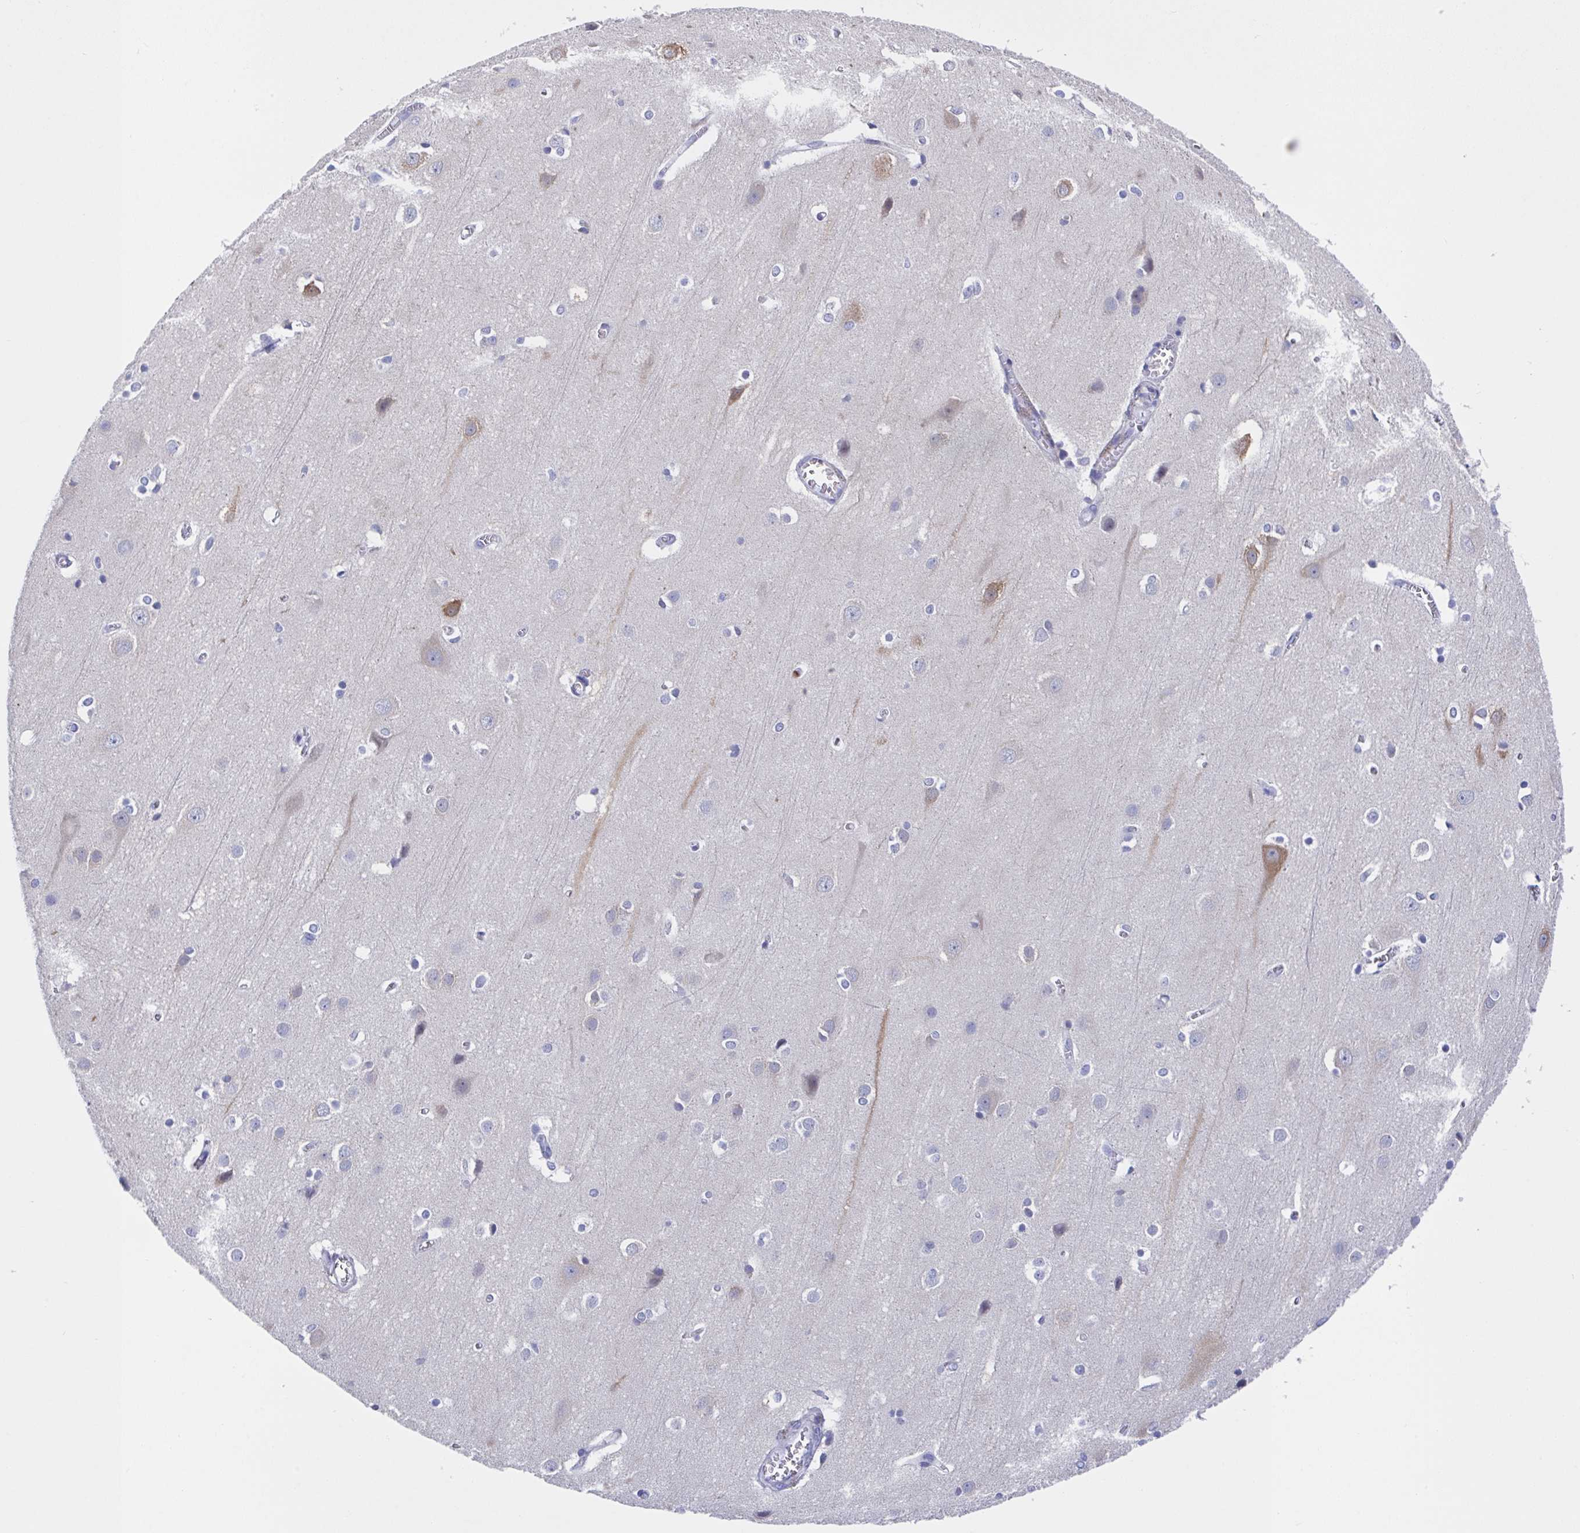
{"staining": {"intensity": "negative", "quantity": "none", "location": "none"}, "tissue": "cerebral cortex", "cell_type": "Endothelial cells", "image_type": "normal", "snomed": [{"axis": "morphology", "description": "Normal tissue, NOS"}, {"axis": "topography", "description": "Cerebral cortex"}], "caption": "IHC of normal human cerebral cortex exhibits no positivity in endothelial cells.", "gene": "FCGR3A", "patient": {"sex": "male", "age": 37}}